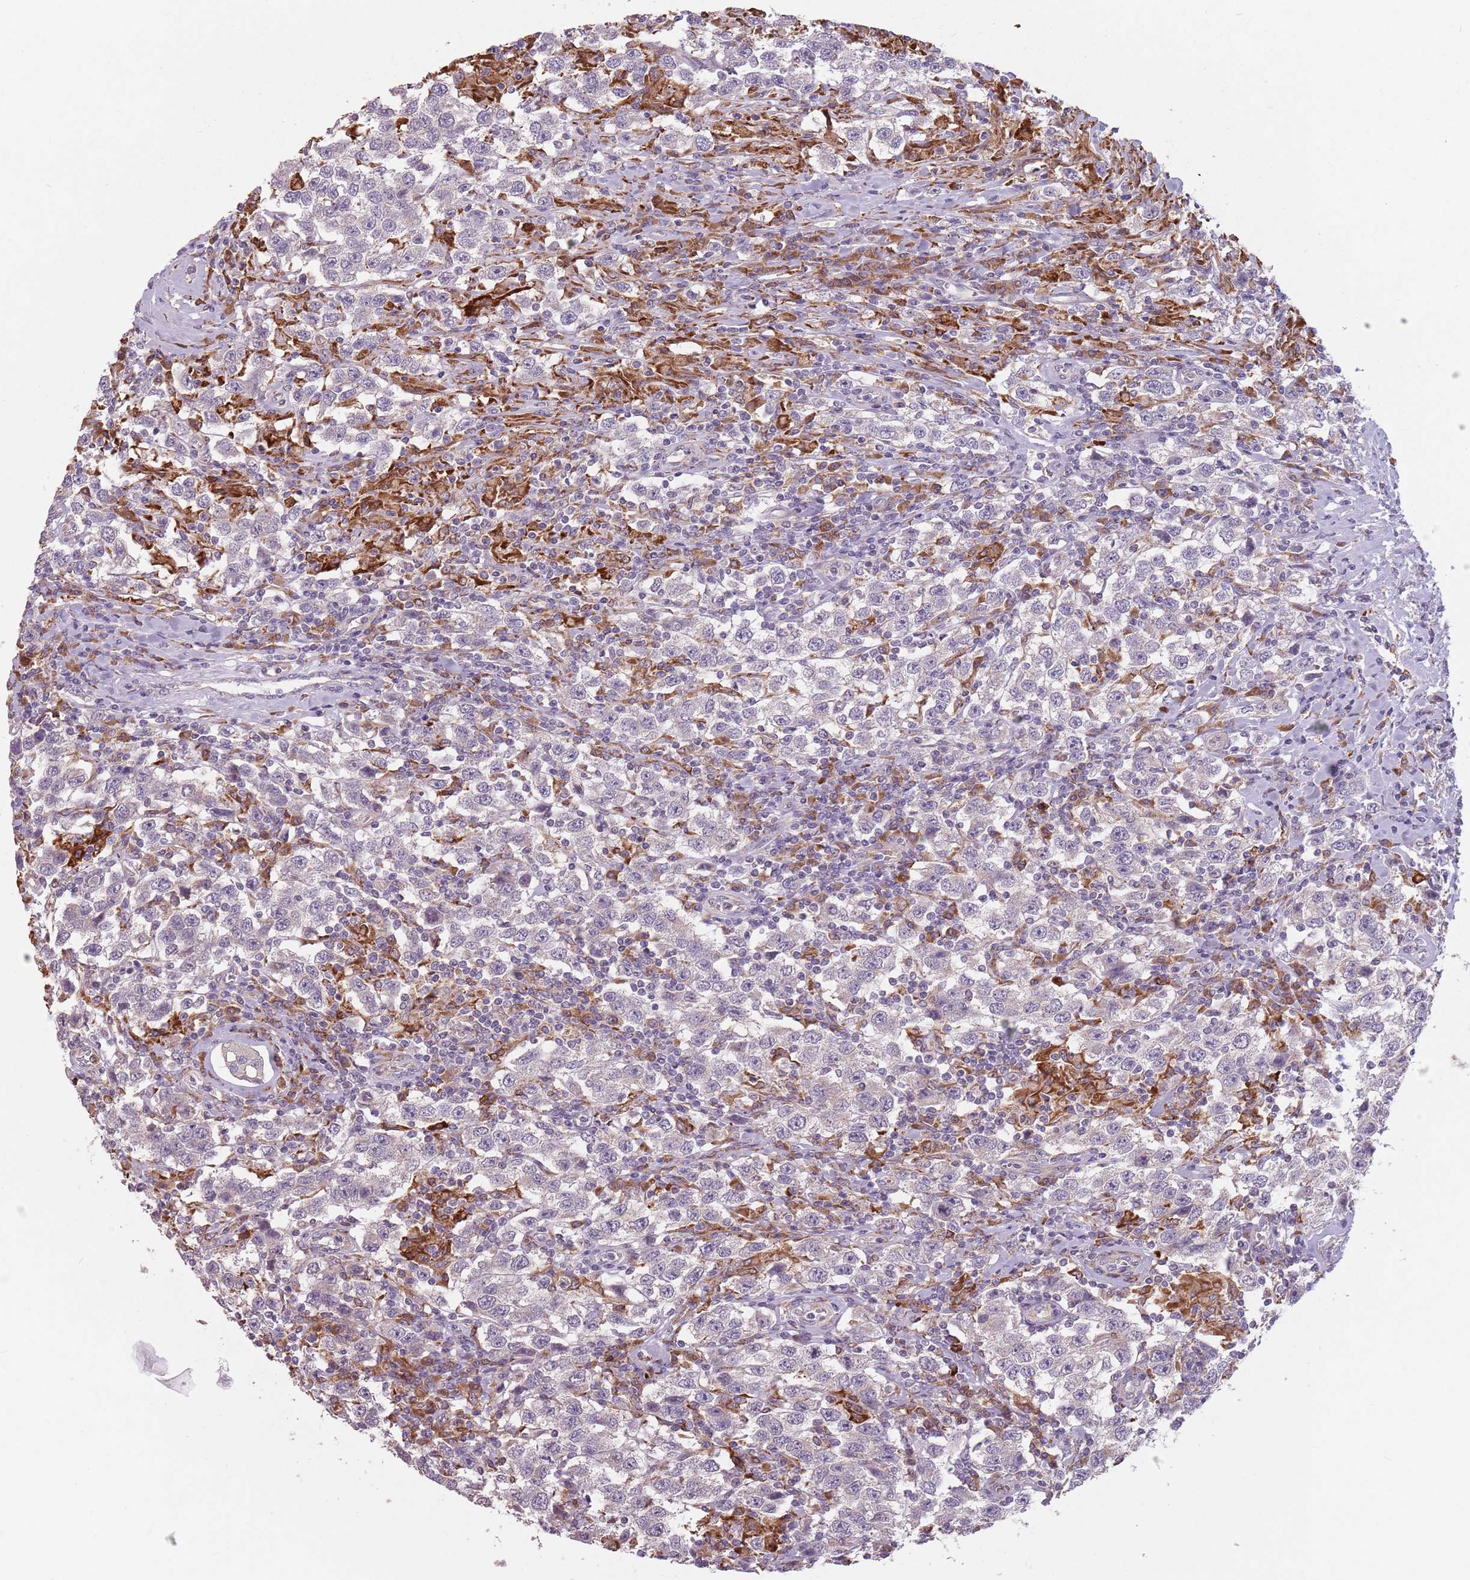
{"staining": {"intensity": "negative", "quantity": "none", "location": "none"}, "tissue": "testis cancer", "cell_type": "Tumor cells", "image_type": "cancer", "snomed": [{"axis": "morphology", "description": "Seminoma, NOS"}, {"axis": "topography", "description": "Testis"}], "caption": "The immunohistochemistry histopathology image has no significant staining in tumor cells of testis seminoma tissue.", "gene": "RPS9", "patient": {"sex": "male", "age": 41}}